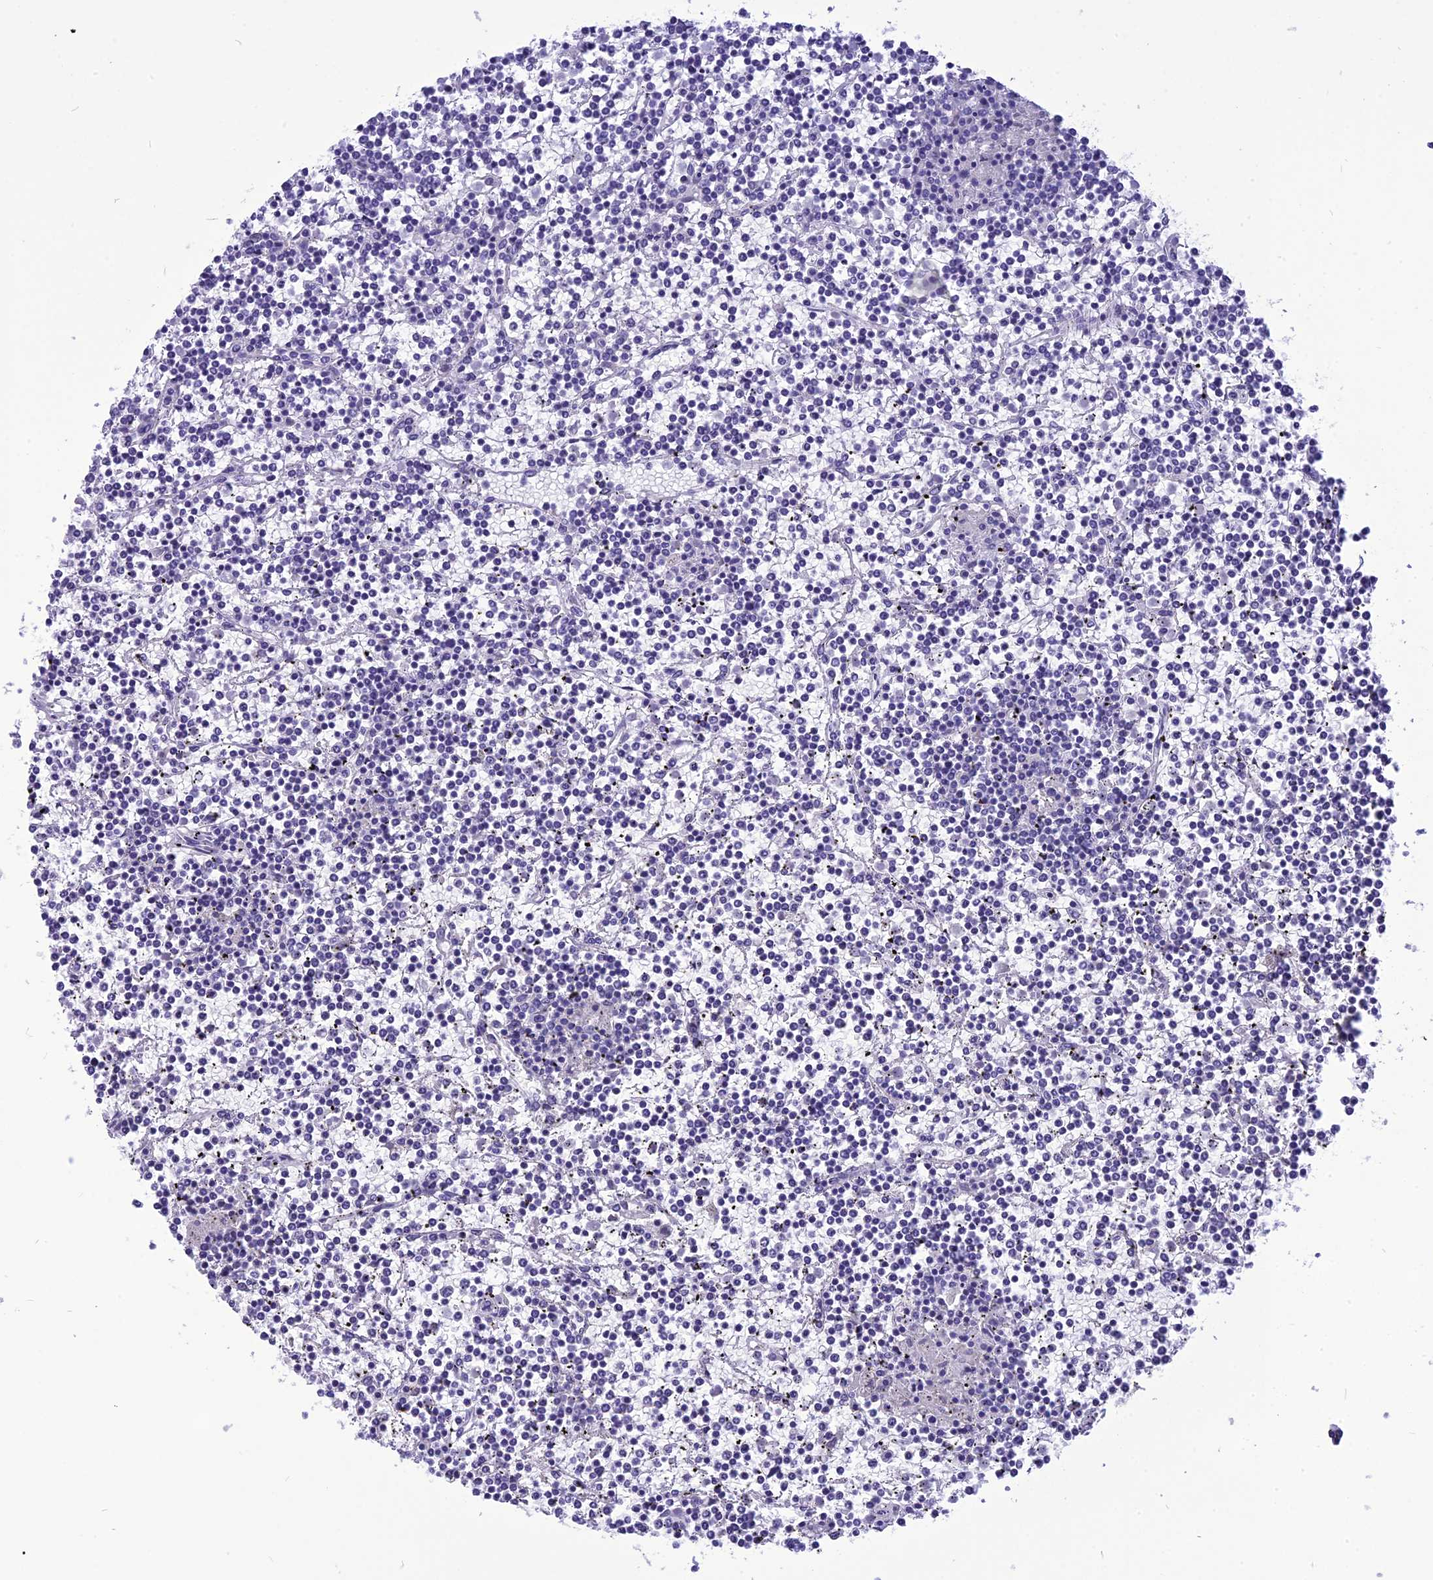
{"staining": {"intensity": "negative", "quantity": "none", "location": "none"}, "tissue": "lymphoma", "cell_type": "Tumor cells", "image_type": "cancer", "snomed": [{"axis": "morphology", "description": "Malignant lymphoma, non-Hodgkin's type, Low grade"}, {"axis": "topography", "description": "Spleen"}], "caption": "Tumor cells show no significant positivity in lymphoma.", "gene": "BBS2", "patient": {"sex": "female", "age": 19}}